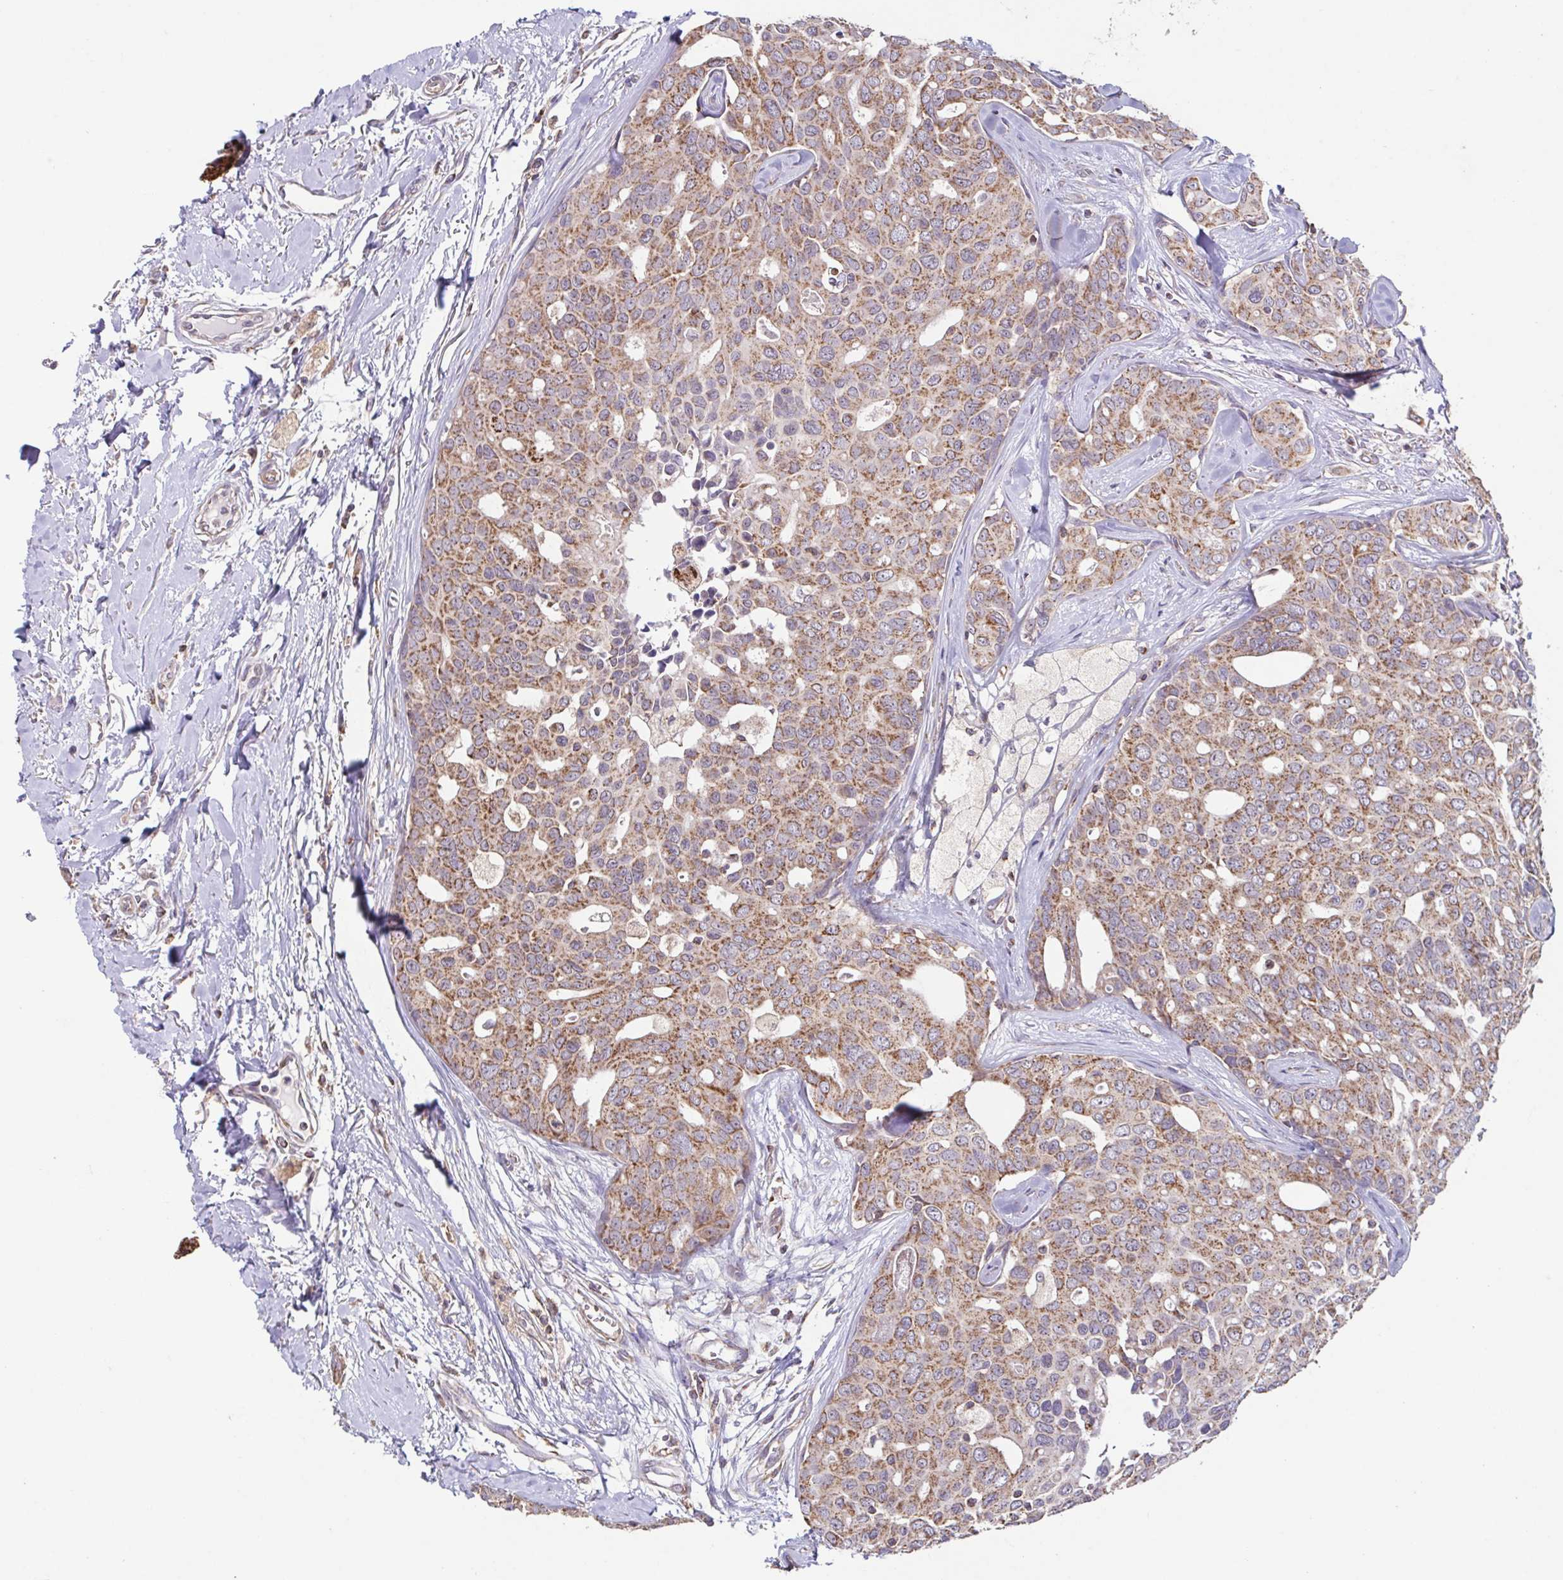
{"staining": {"intensity": "moderate", "quantity": "25%-75%", "location": "cytoplasmic/membranous"}, "tissue": "breast cancer", "cell_type": "Tumor cells", "image_type": "cancer", "snomed": [{"axis": "morphology", "description": "Duct carcinoma"}, {"axis": "topography", "description": "Breast"}], "caption": "Tumor cells show medium levels of moderate cytoplasmic/membranous staining in about 25%-75% of cells in human intraductal carcinoma (breast).", "gene": "DIP2B", "patient": {"sex": "female", "age": 54}}